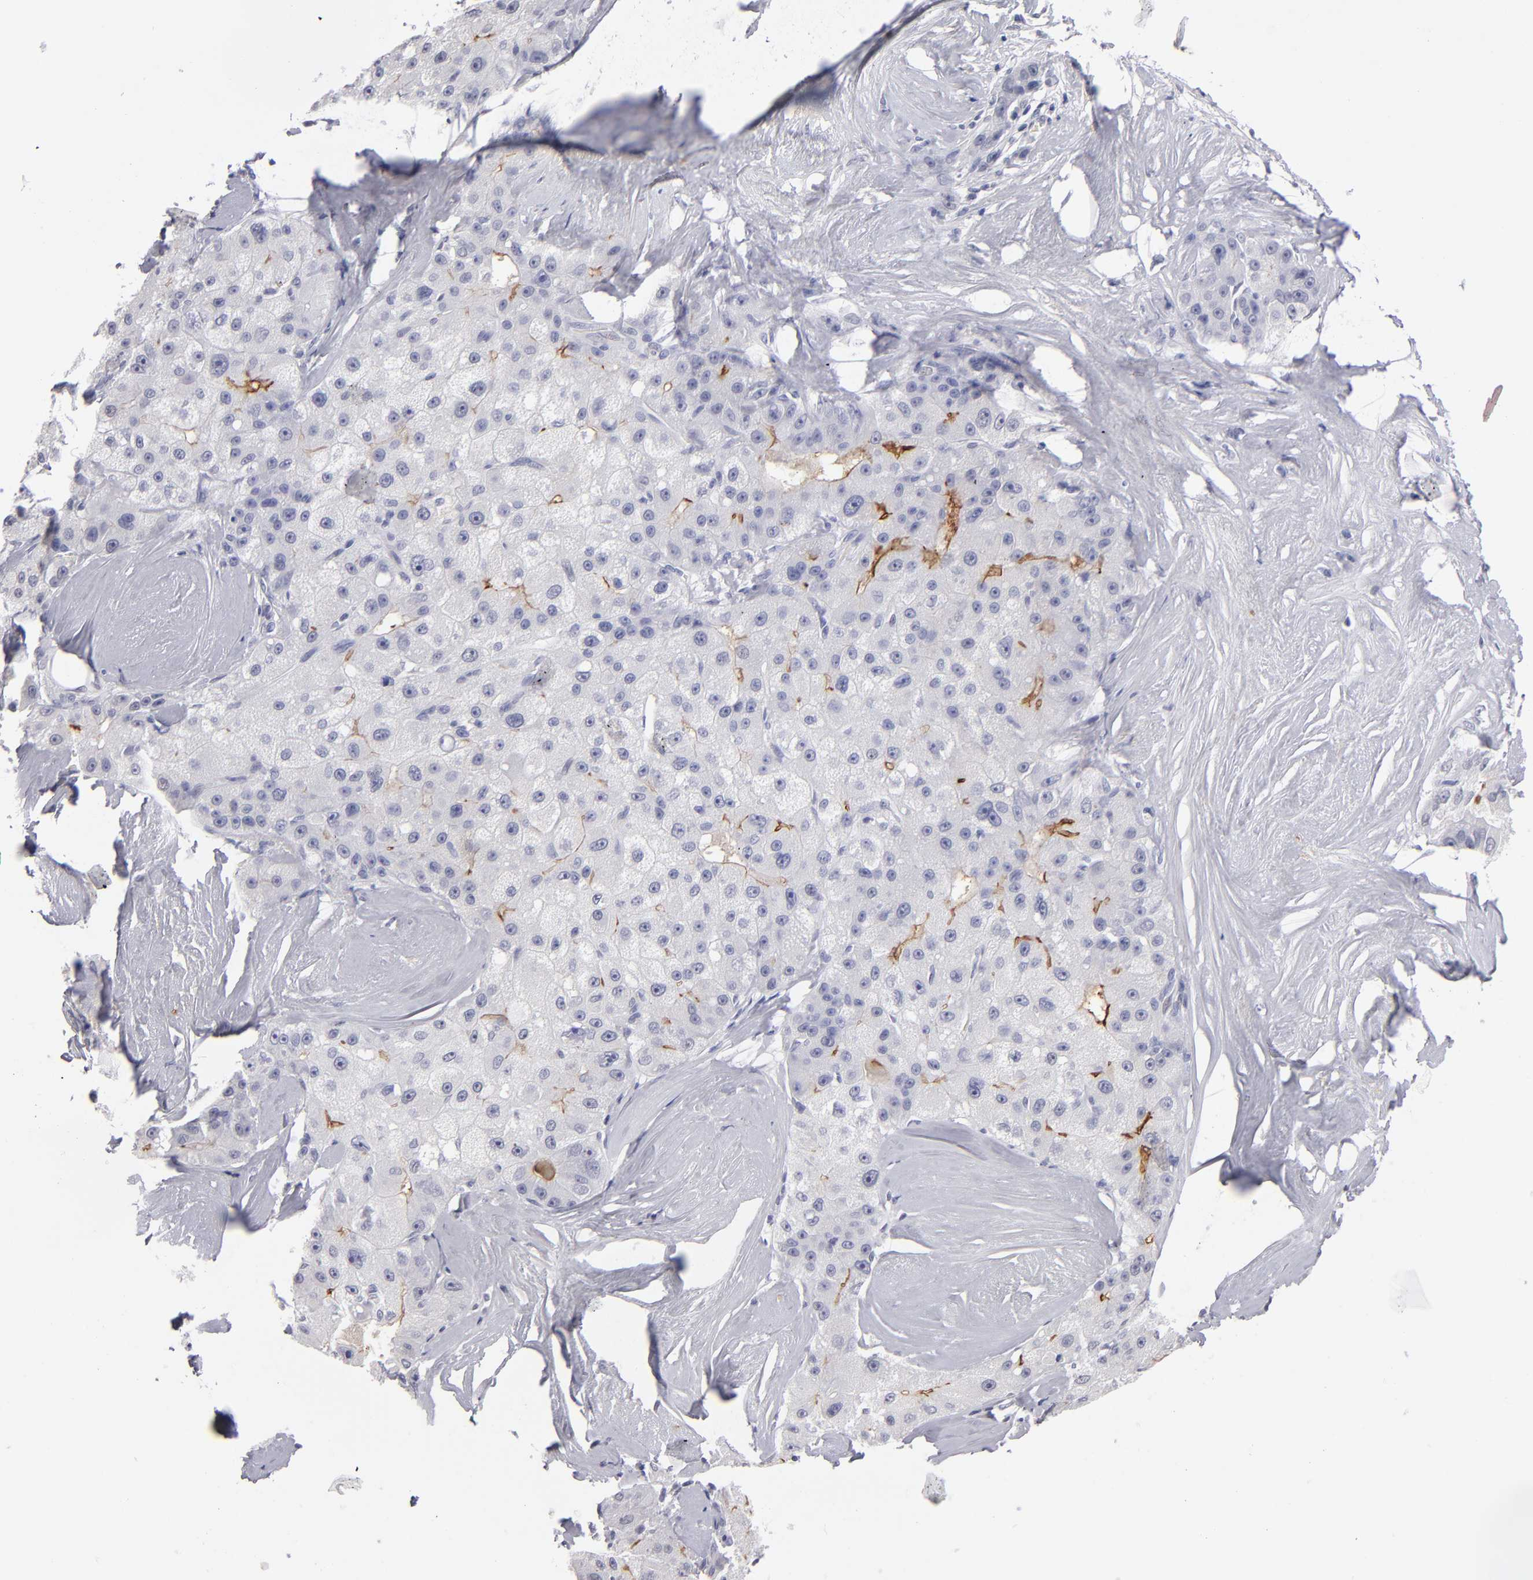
{"staining": {"intensity": "negative", "quantity": "none", "location": "none"}, "tissue": "liver cancer", "cell_type": "Tumor cells", "image_type": "cancer", "snomed": [{"axis": "morphology", "description": "Carcinoma, Hepatocellular, NOS"}, {"axis": "topography", "description": "Liver"}], "caption": "Image shows no significant protein positivity in tumor cells of liver hepatocellular carcinoma.", "gene": "TEX11", "patient": {"sex": "male", "age": 80}}